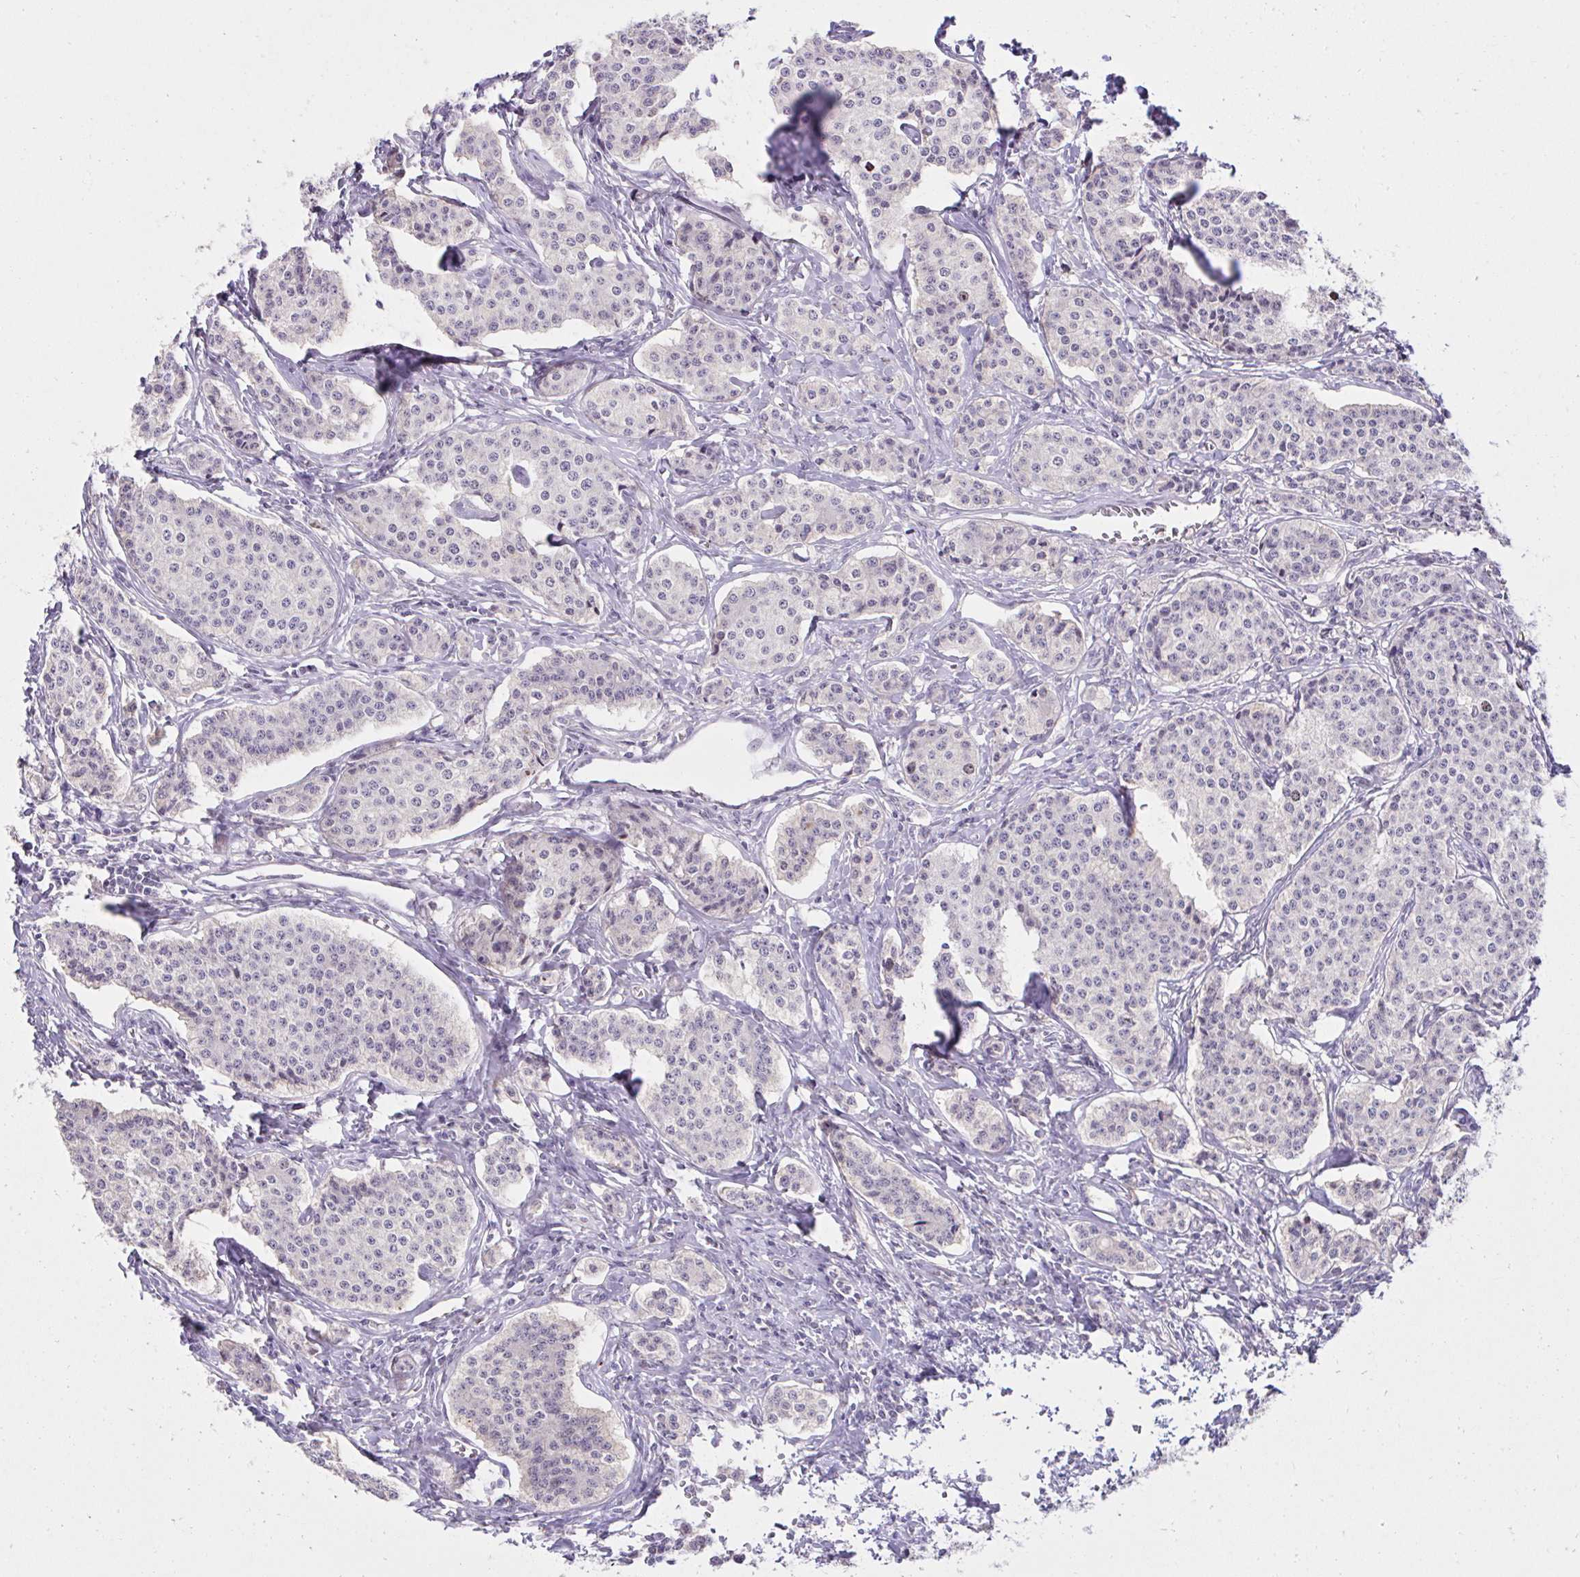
{"staining": {"intensity": "negative", "quantity": "none", "location": "none"}, "tissue": "carcinoid", "cell_type": "Tumor cells", "image_type": "cancer", "snomed": [{"axis": "morphology", "description": "Carcinoid, malignant, NOS"}, {"axis": "topography", "description": "Small intestine"}], "caption": "Immunohistochemistry micrograph of neoplastic tissue: human carcinoid stained with DAB displays no significant protein expression in tumor cells. Nuclei are stained in blue.", "gene": "CEP72", "patient": {"sex": "female", "age": 64}}